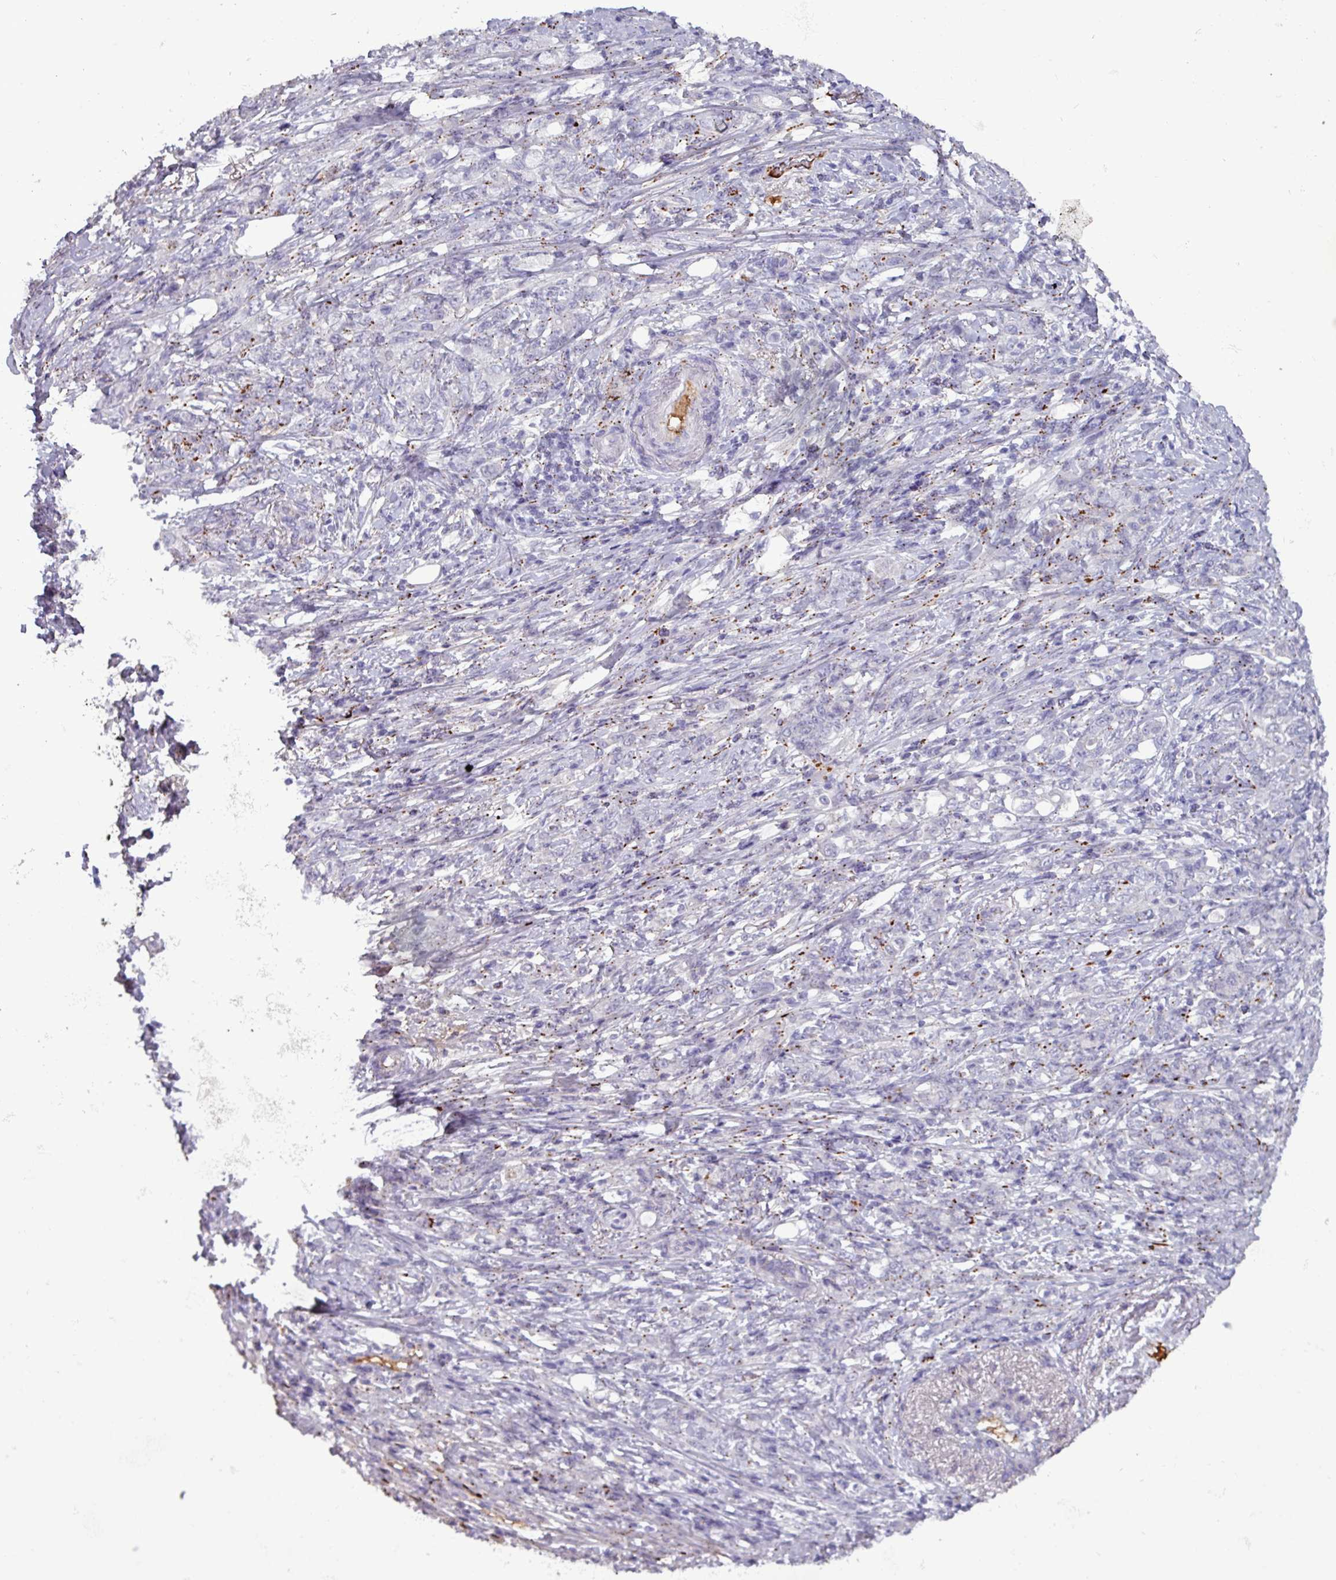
{"staining": {"intensity": "moderate", "quantity": "<25%", "location": "cytoplasmic/membranous"}, "tissue": "stomach cancer", "cell_type": "Tumor cells", "image_type": "cancer", "snomed": [{"axis": "morphology", "description": "Adenocarcinoma, NOS"}, {"axis": "topography", "description": "Stomach"}], "caption": "Brown immunohistochemical staining in human adenocarcinoma (stomach) displays moderate cytoplasmic/membranous expression in about <25% of tumor cells.", "gene": "PLIN2", "patient": {"sex": "female", "age": 79}}